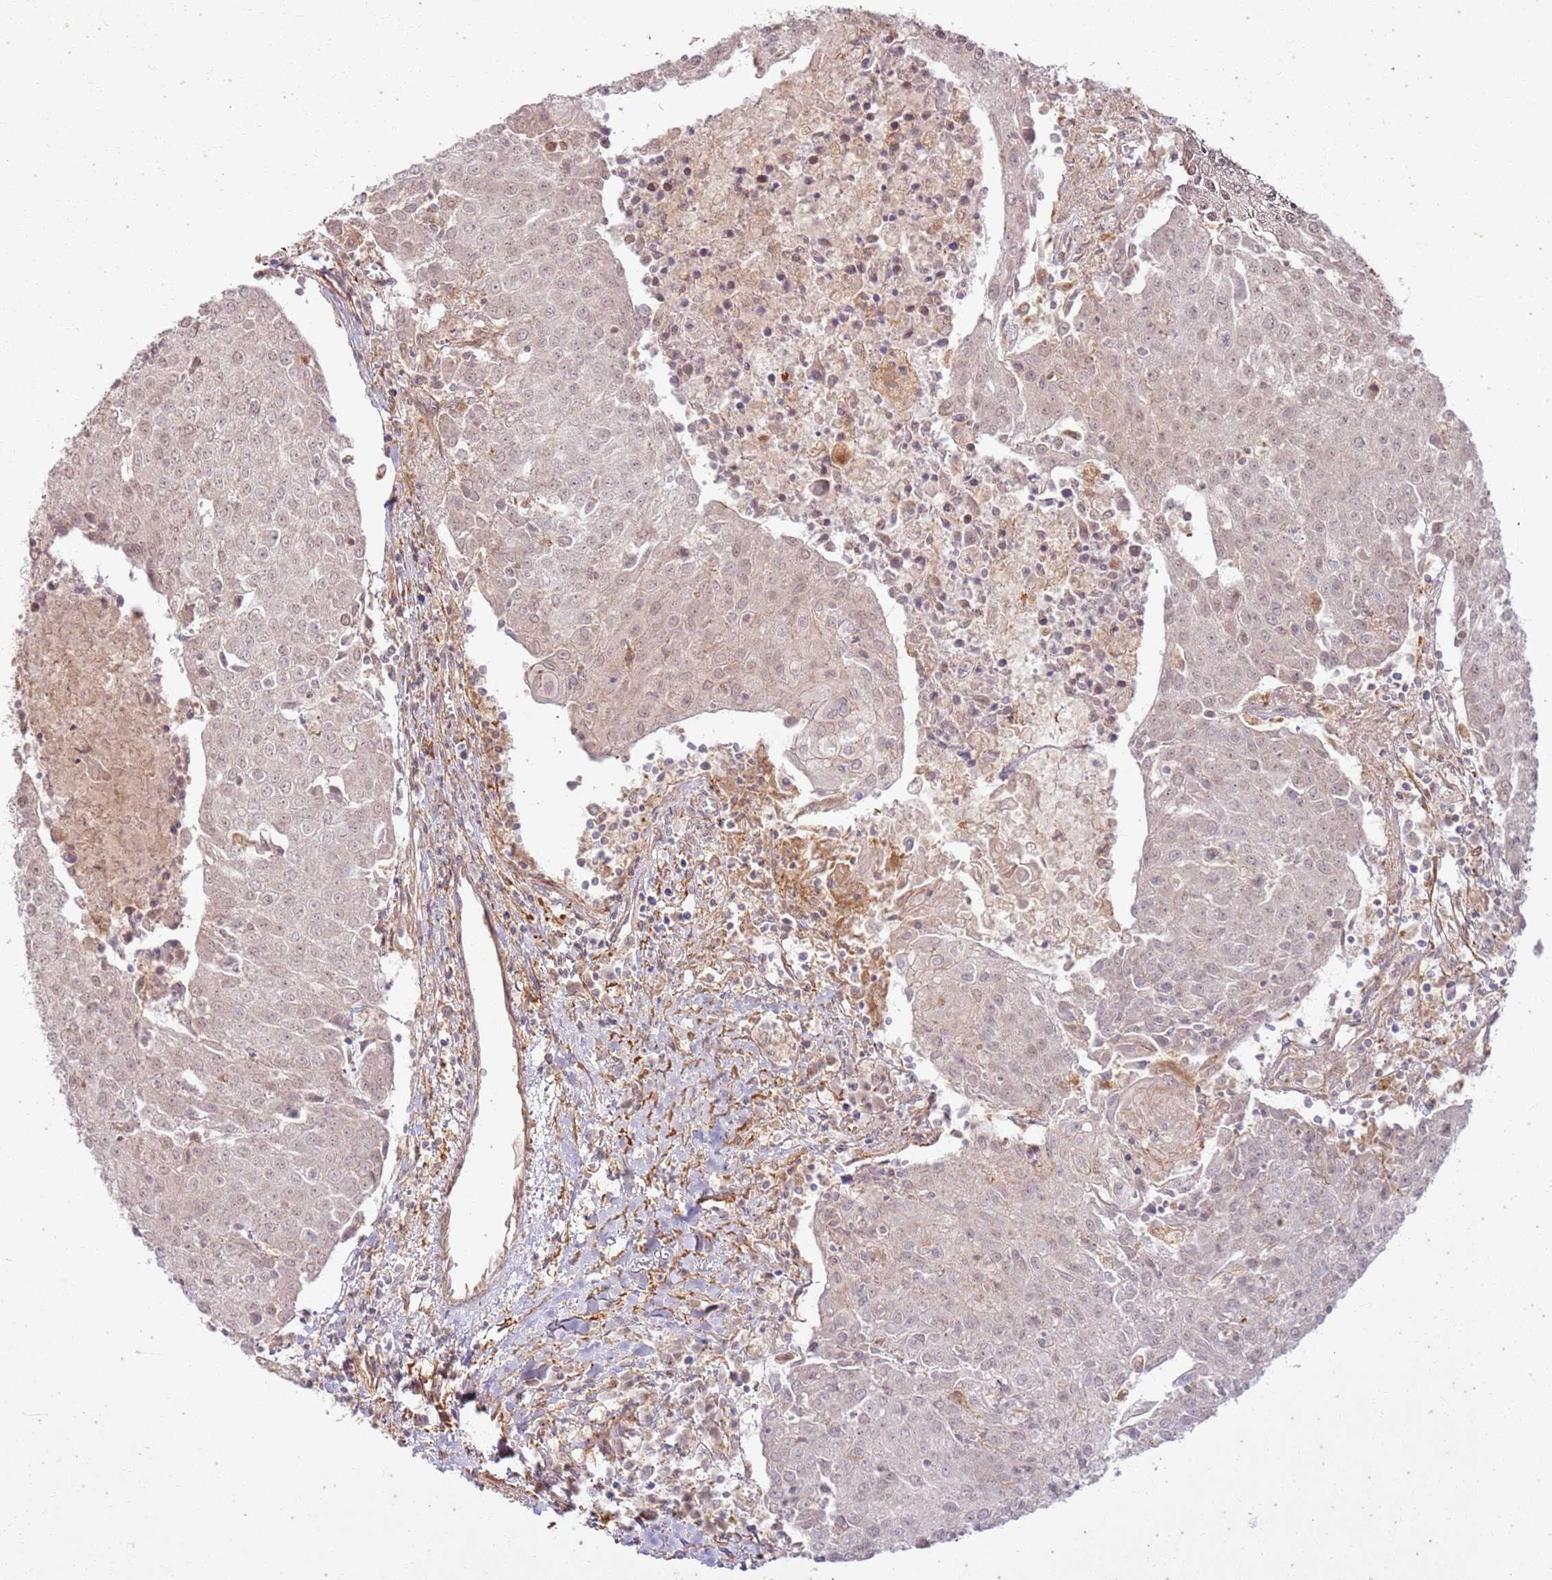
{"staining": {"intensity": "weak", "quantity": "25%-75%", "location": "nuclear"}, "tissue": "urothelial cancer", "cell_type": "Tumor cells", "image_type": "cancer", "snomed": [{"axis": "morphology", "description": "Urothelial carcinoma, High grade"}, {"axis": "topography", "description": "Urinary bladder"}], "caption": "IHC (DAB (3,3'-diaminobenzidine)) staining of human urothelial carcinoma (high-grade) shows weak nuclear protein staining in approximately 25%-75% of tumor cells.", "gene": "ZNF623", "patient": {"sex": "female", "age": 85}}